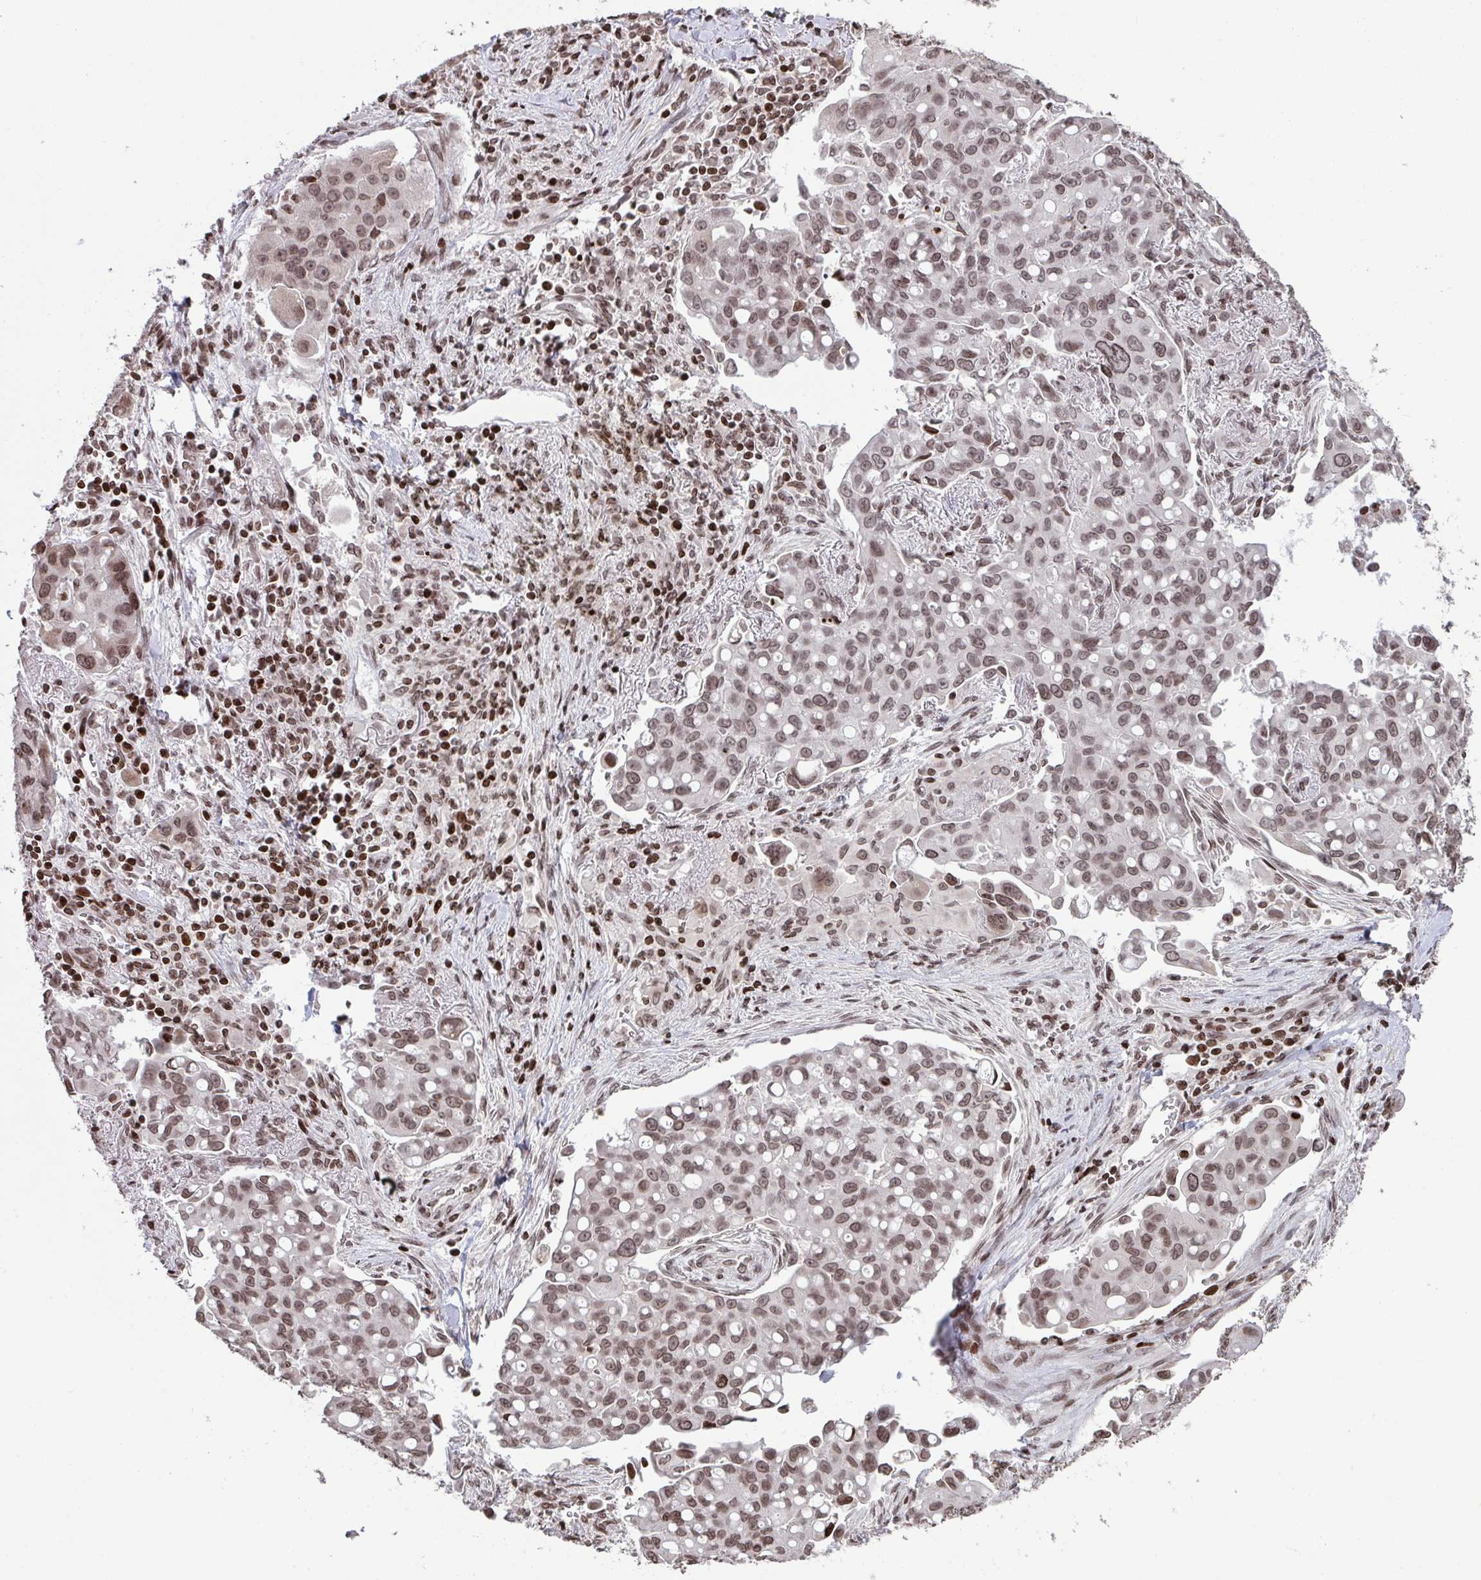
{"staining": {"intensity": "moderate", "quantity": ">75%", "location": "nuclear"}, "tissue": "lung cancer", "cell_type": "Tumor cells", "image_type": "cancer", "snomed": [{"axis": "morphology", "description": "Adenocarcinoma, NOS"}, {"axis": "topography", "description": "Lung"}], "caption": "Lung adenocarcinoma stained with a protein marker exhibits moderate staining in tumor cells.", "gene": "NIP7", "patient": {"sex": "male", "age": 68}}